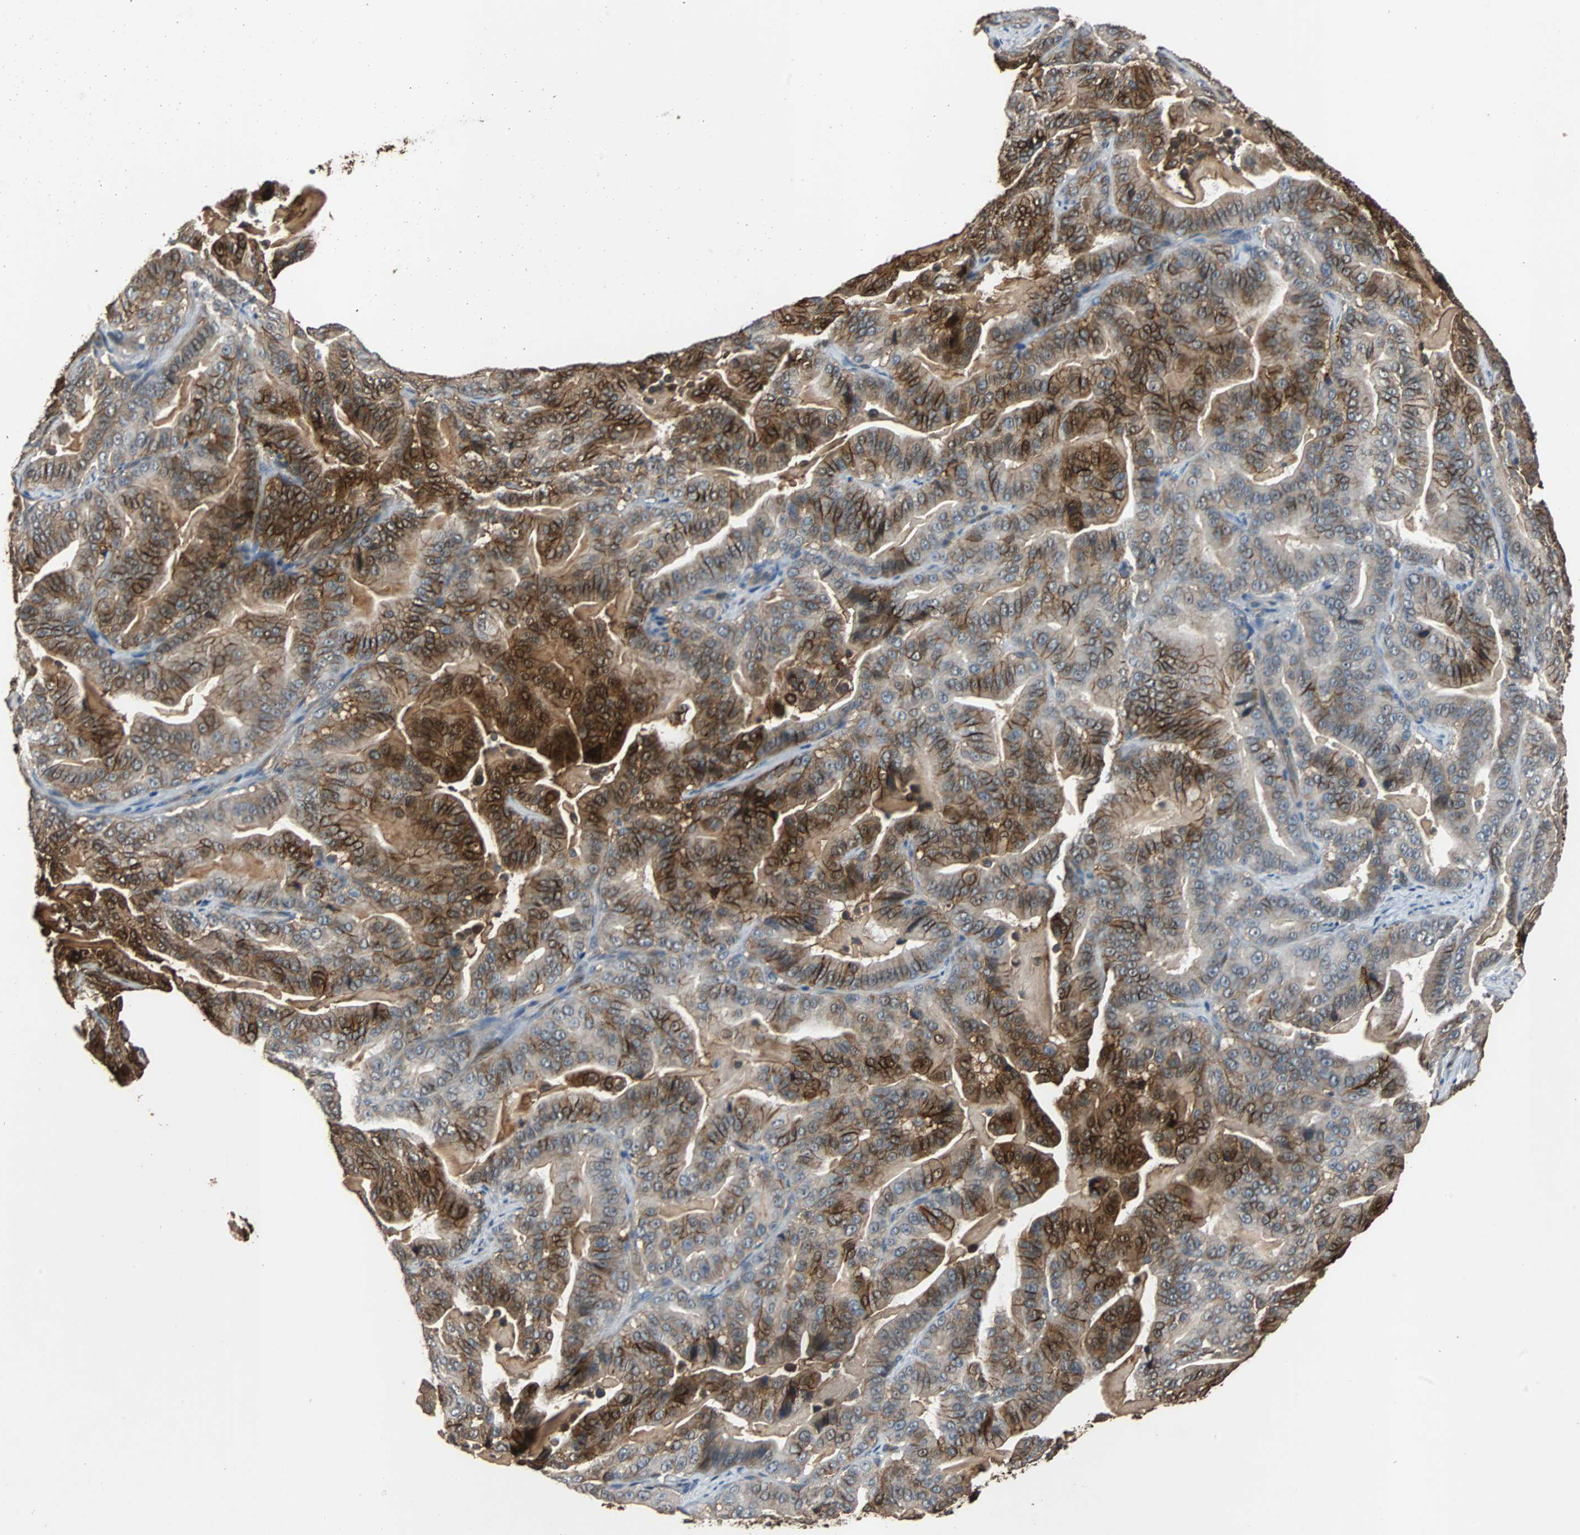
{"staining": {"intensity": "strong", "quantity": "25%-75%", "location": "cytoplasmic/membranous,nuclear"}, "tissue": "pancreatic cancer", "cell_type": "Tumor cells", "image_type": "cancer", "snomed": [{"axis": "morphology", "description": "Adenocarcinoma, NOS"}, {"axis": "topography", "description": "Pancreas"}], "caption": "Strong cytoplasmic/membranous and nuclear positivity is present in about 25%-75% of tumor cells in pancreatic cancer (adenocarcinoma).", "gene": "NDRG1", "patient": {"sex": "male", "age": 63}}